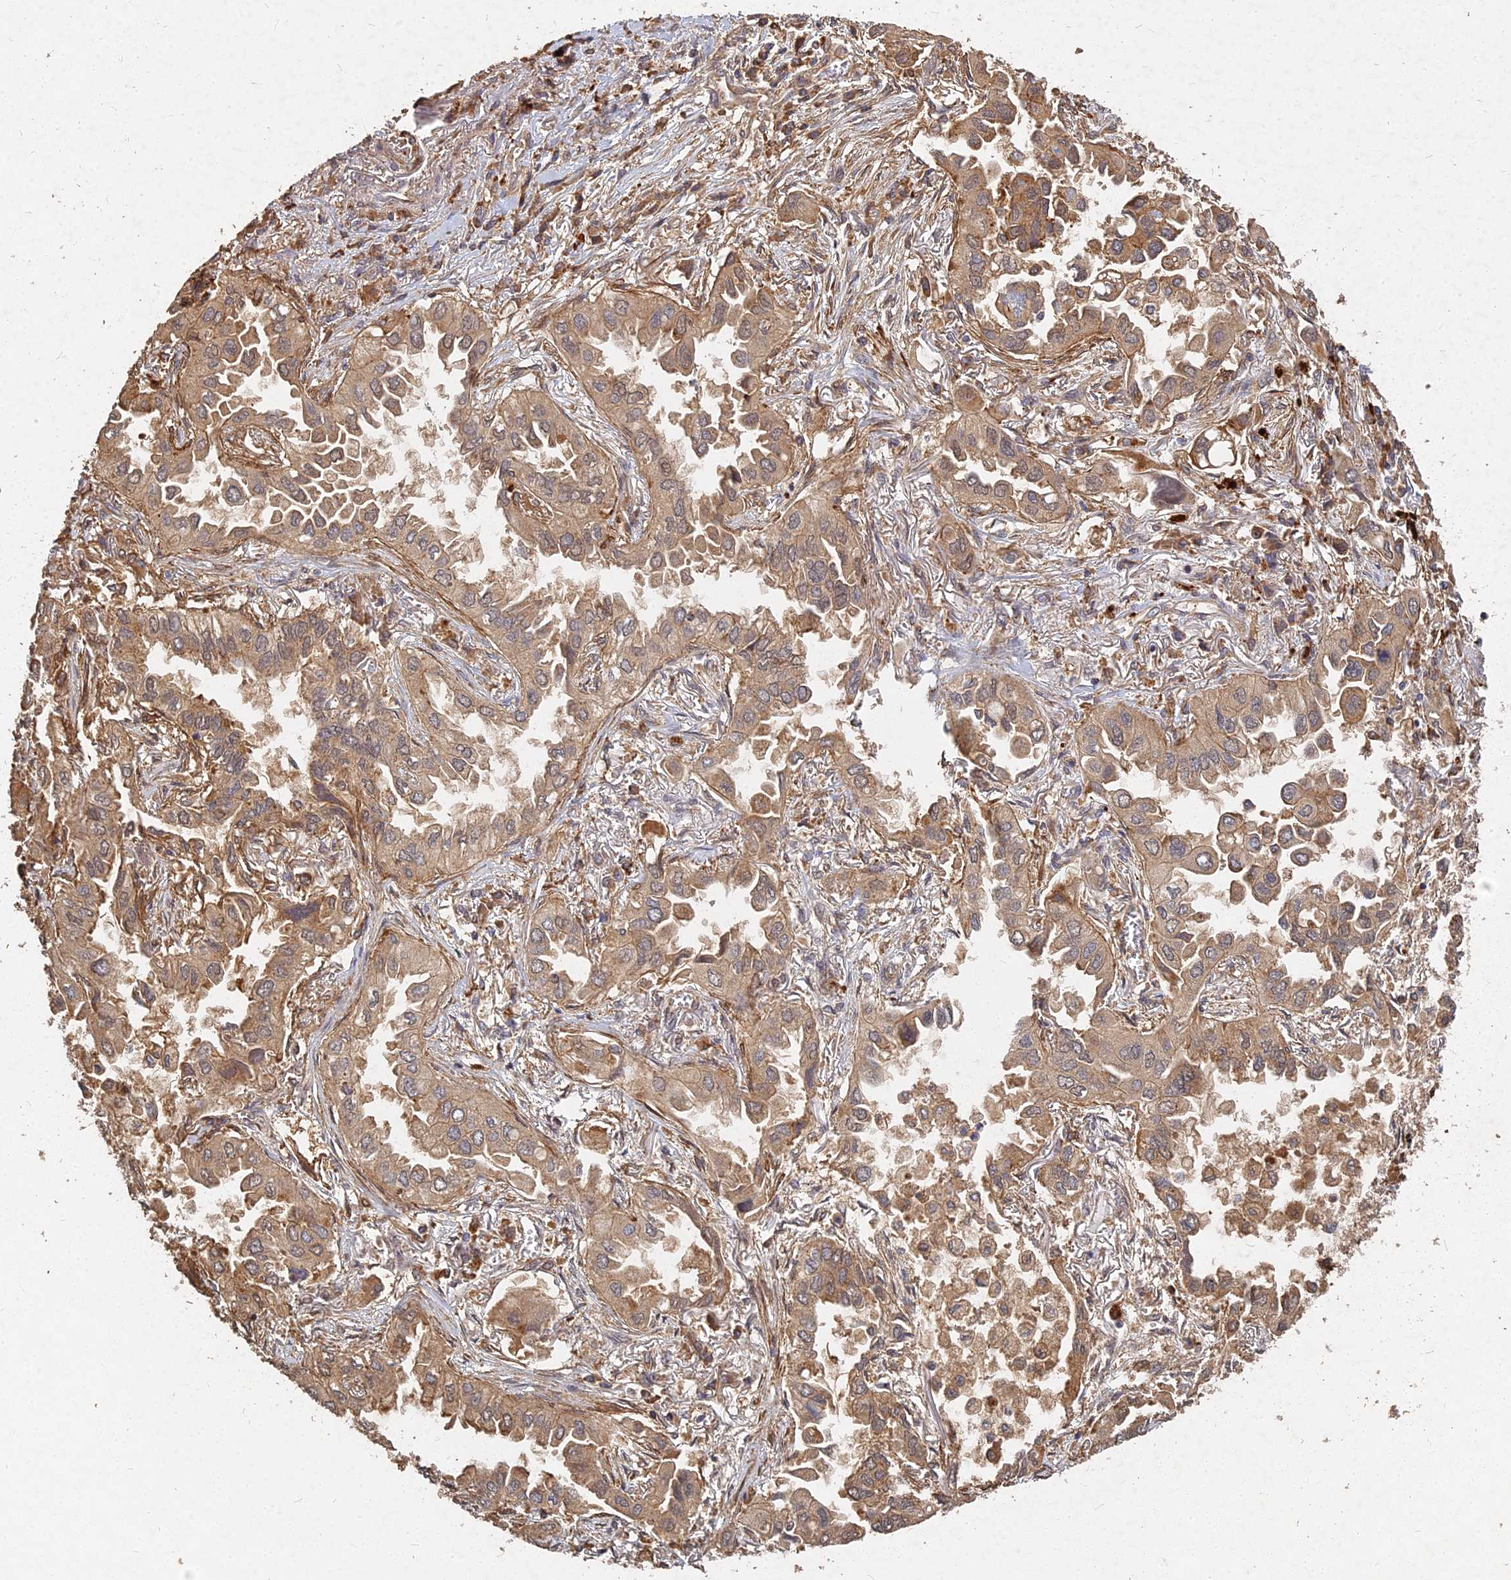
{"staining": {"intensity": "moderate", "quantity": ">75%", "location": "cytoplasmic/membranous"}, "tissue": "lung cancer", "cell_type": "Tumor cells", "image_type": "cancer", "snomed": [{"axis": "morphology", "description": "Adenocarcinoma, NOS"}, {"axis": "topography", "description": "Lung"}], "caption": "Immunohistochemical staining of lung cancer (adenocarcinoma) reveals moderate cytoplasmic/membranous protein expression in about >75% of tumor cells. (DAB = brown stain, brightfield microscopy at high magnification).", "gene": "UBE2W", "patient": {"sex": "female", "age": 76}}